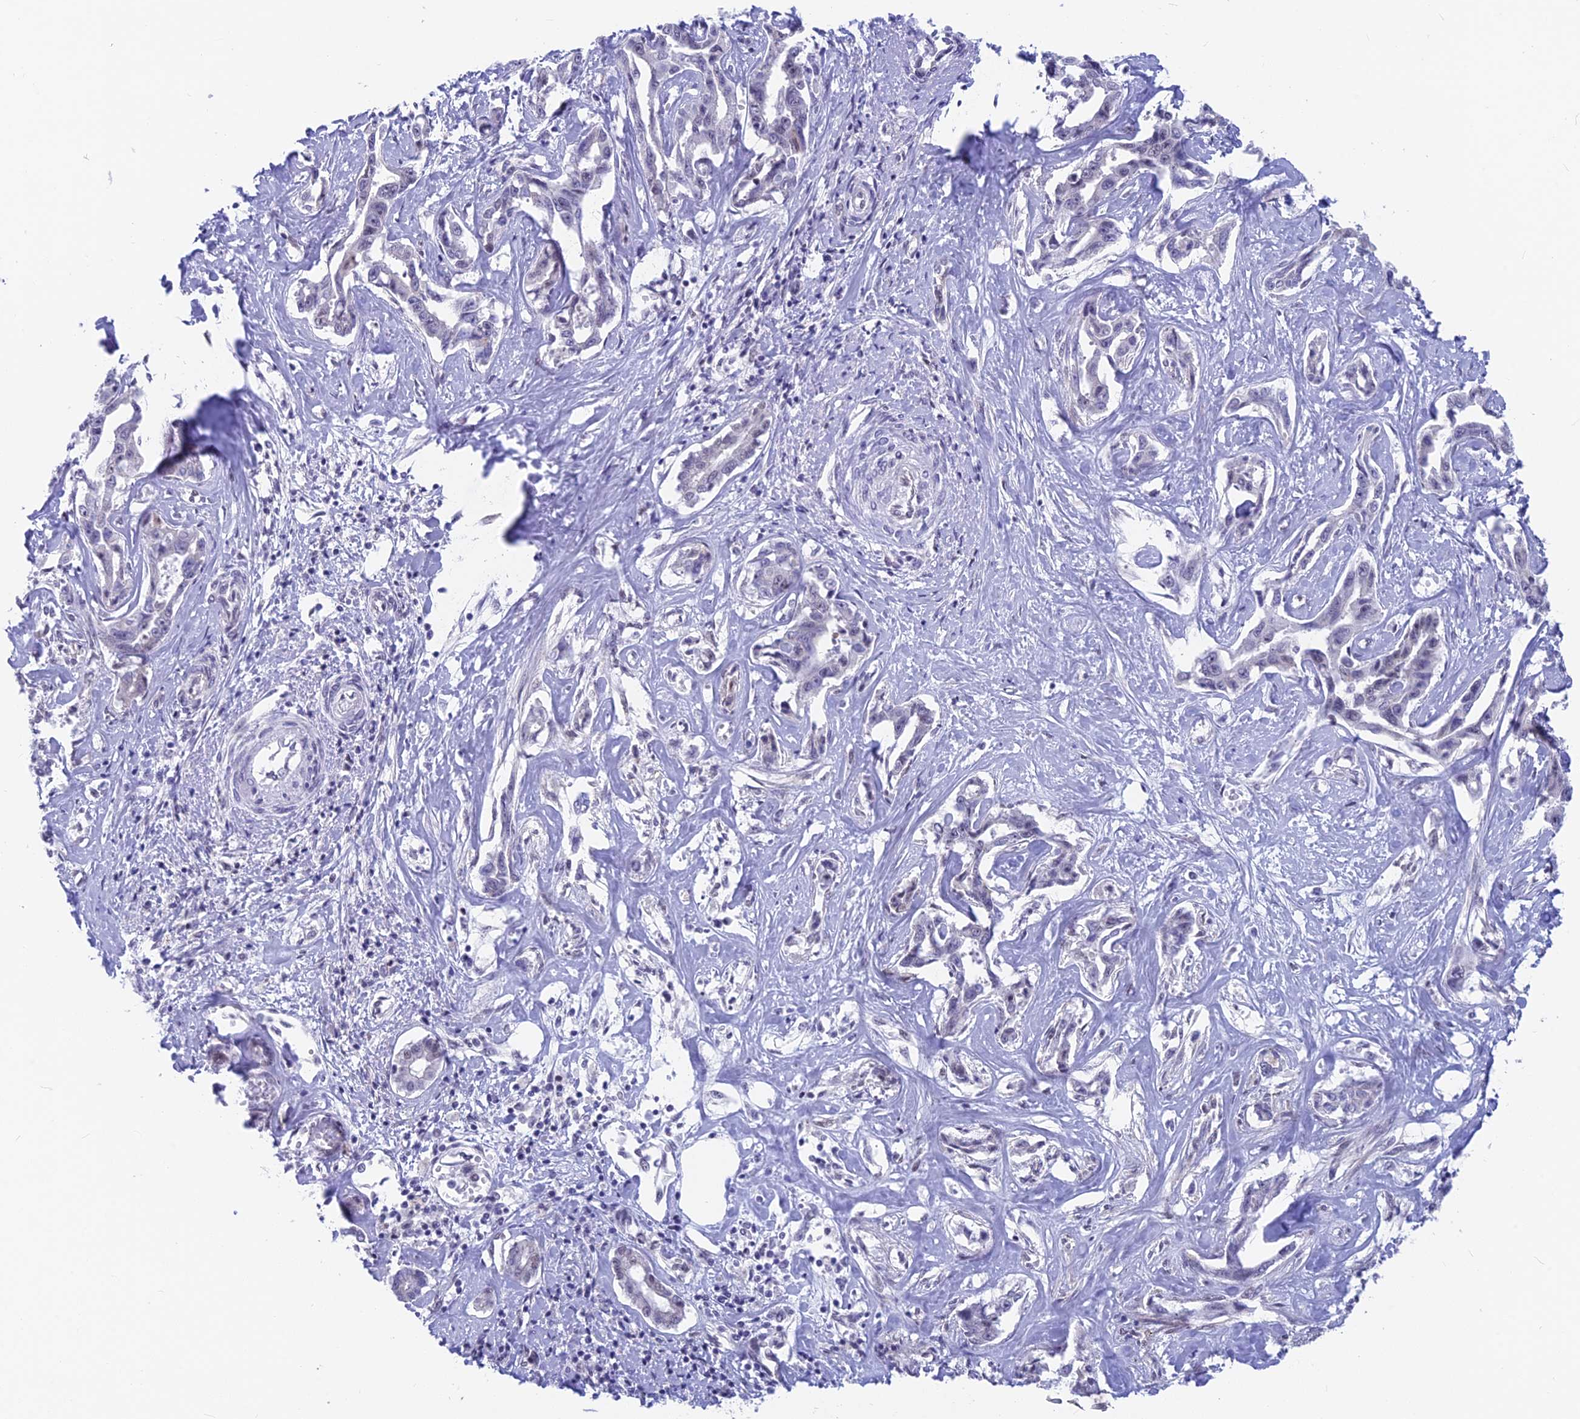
{"staining": {"intensity": "negative", "quantity": "none", "location": "none"}, "tissue": "liver cancer", "cell_type": "Tumor cells", "image_type": "cancer", "snomed": [{"axis": "morphology", "description": "Cholangiocarcinoma"}, {"axis": "topography", "description": "Liver"}], "caption": "This is an immunohistochemistry (IHC) photomicrograph of human cholangiocarcinoma (liver). There is no positivity in tumor cells.", "gene": "SRSF5", "patient": {"sex": "male", "age": 59}}